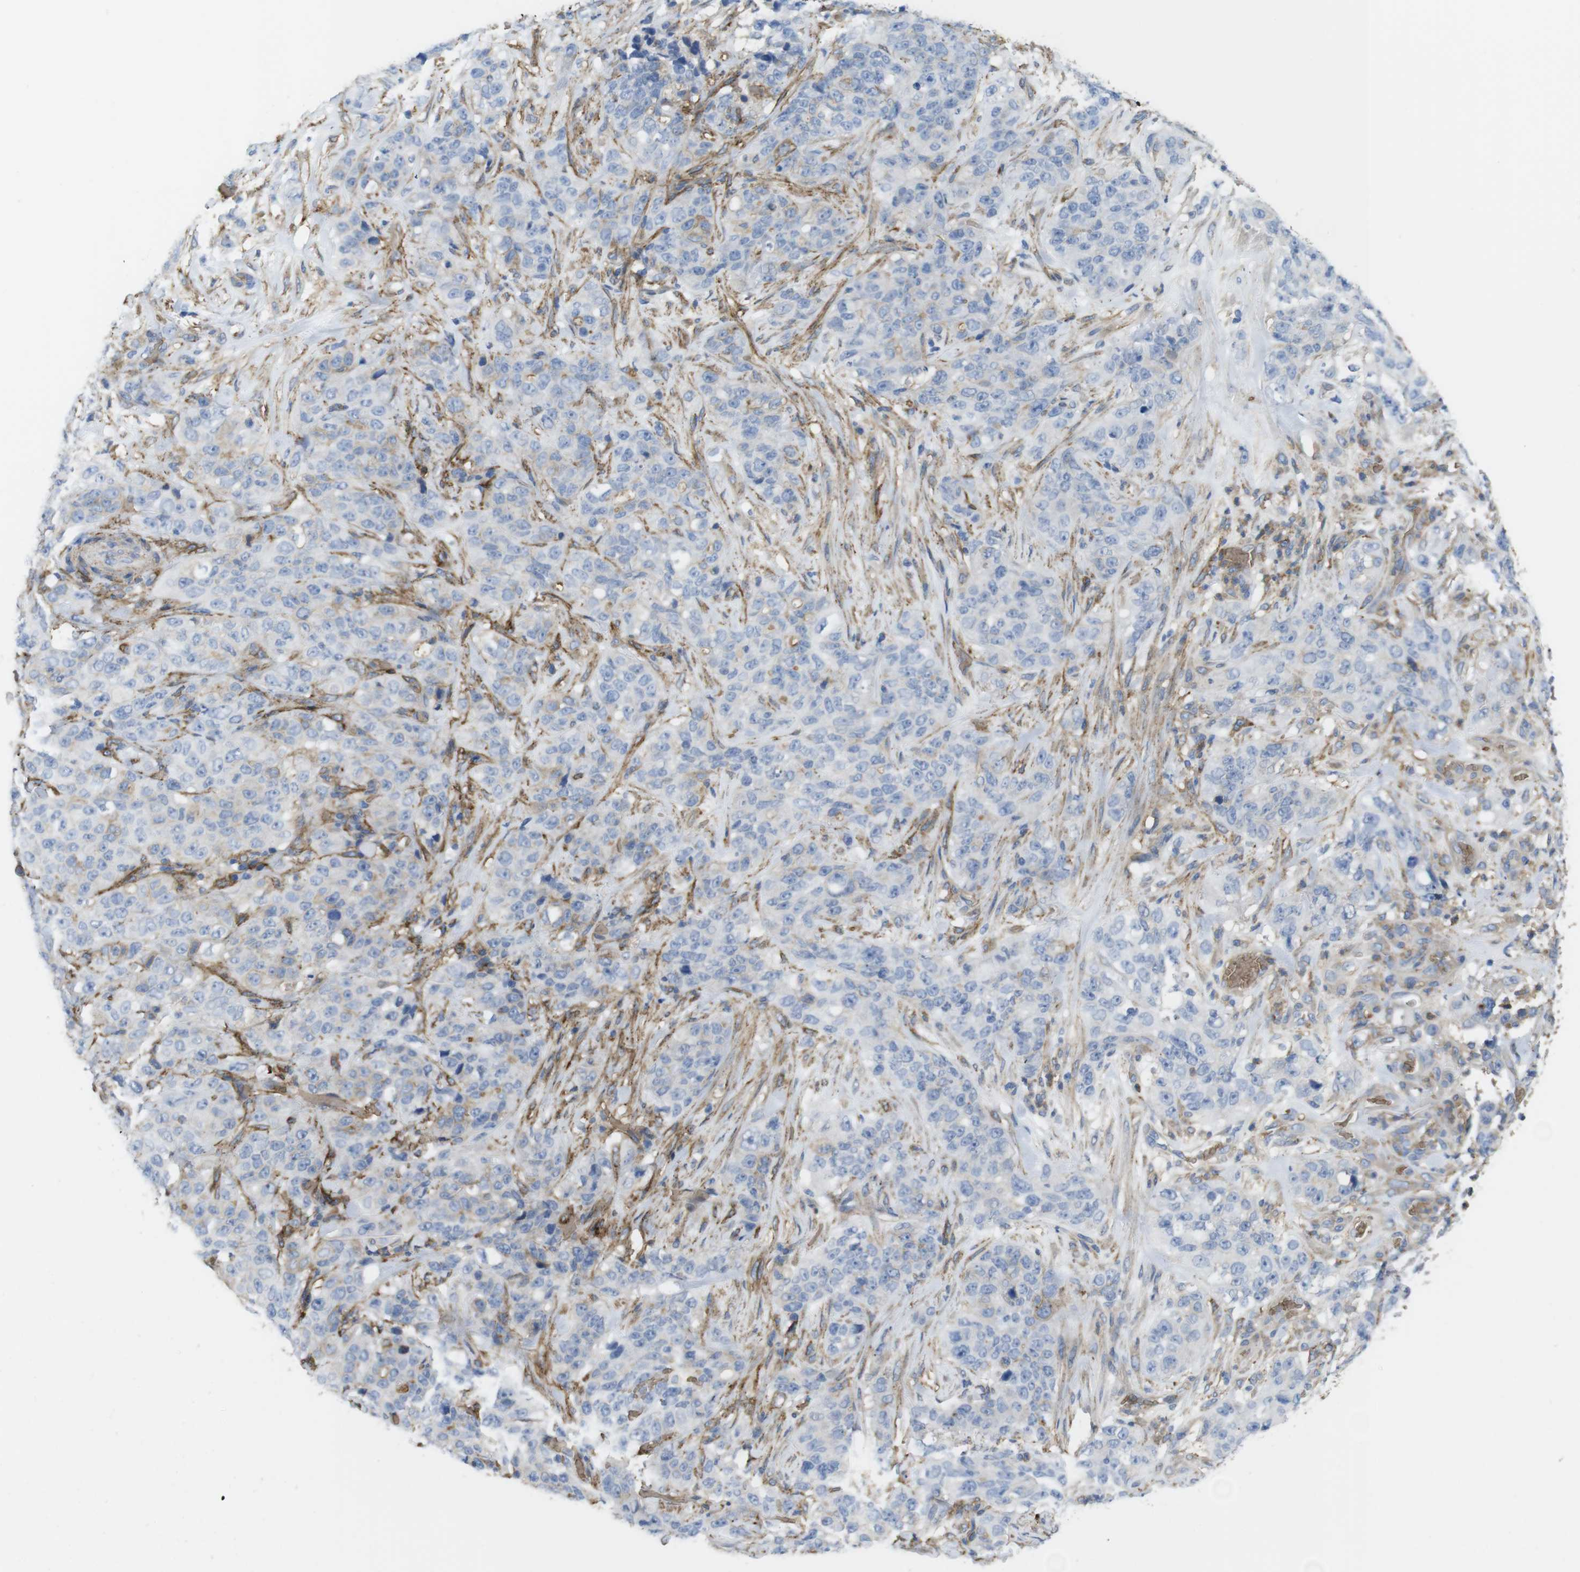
{"staining": {"intensity": "negative", "quantity": "none", "location": "none"}, "tissue": "stomach cancer", "cell_type": "Tumor cells", "image_type": "cancer", "snomed": [{"axis": "morphology", "description": "Adenocarcinoma, NOS"}, {"axis": "topography", "description": "Stomach"}], "caption": "The photomicrograph exhibits no staining of tumor cells in adenocarcinoma (stomach). (DAB (3,3'-diaminobenzidine) immunohistochemistry (IHC) visualized using brightfield microscopy, high magnification).", "gene": "CYBRD1", "patient": {"sex": "male", "age": 48}}